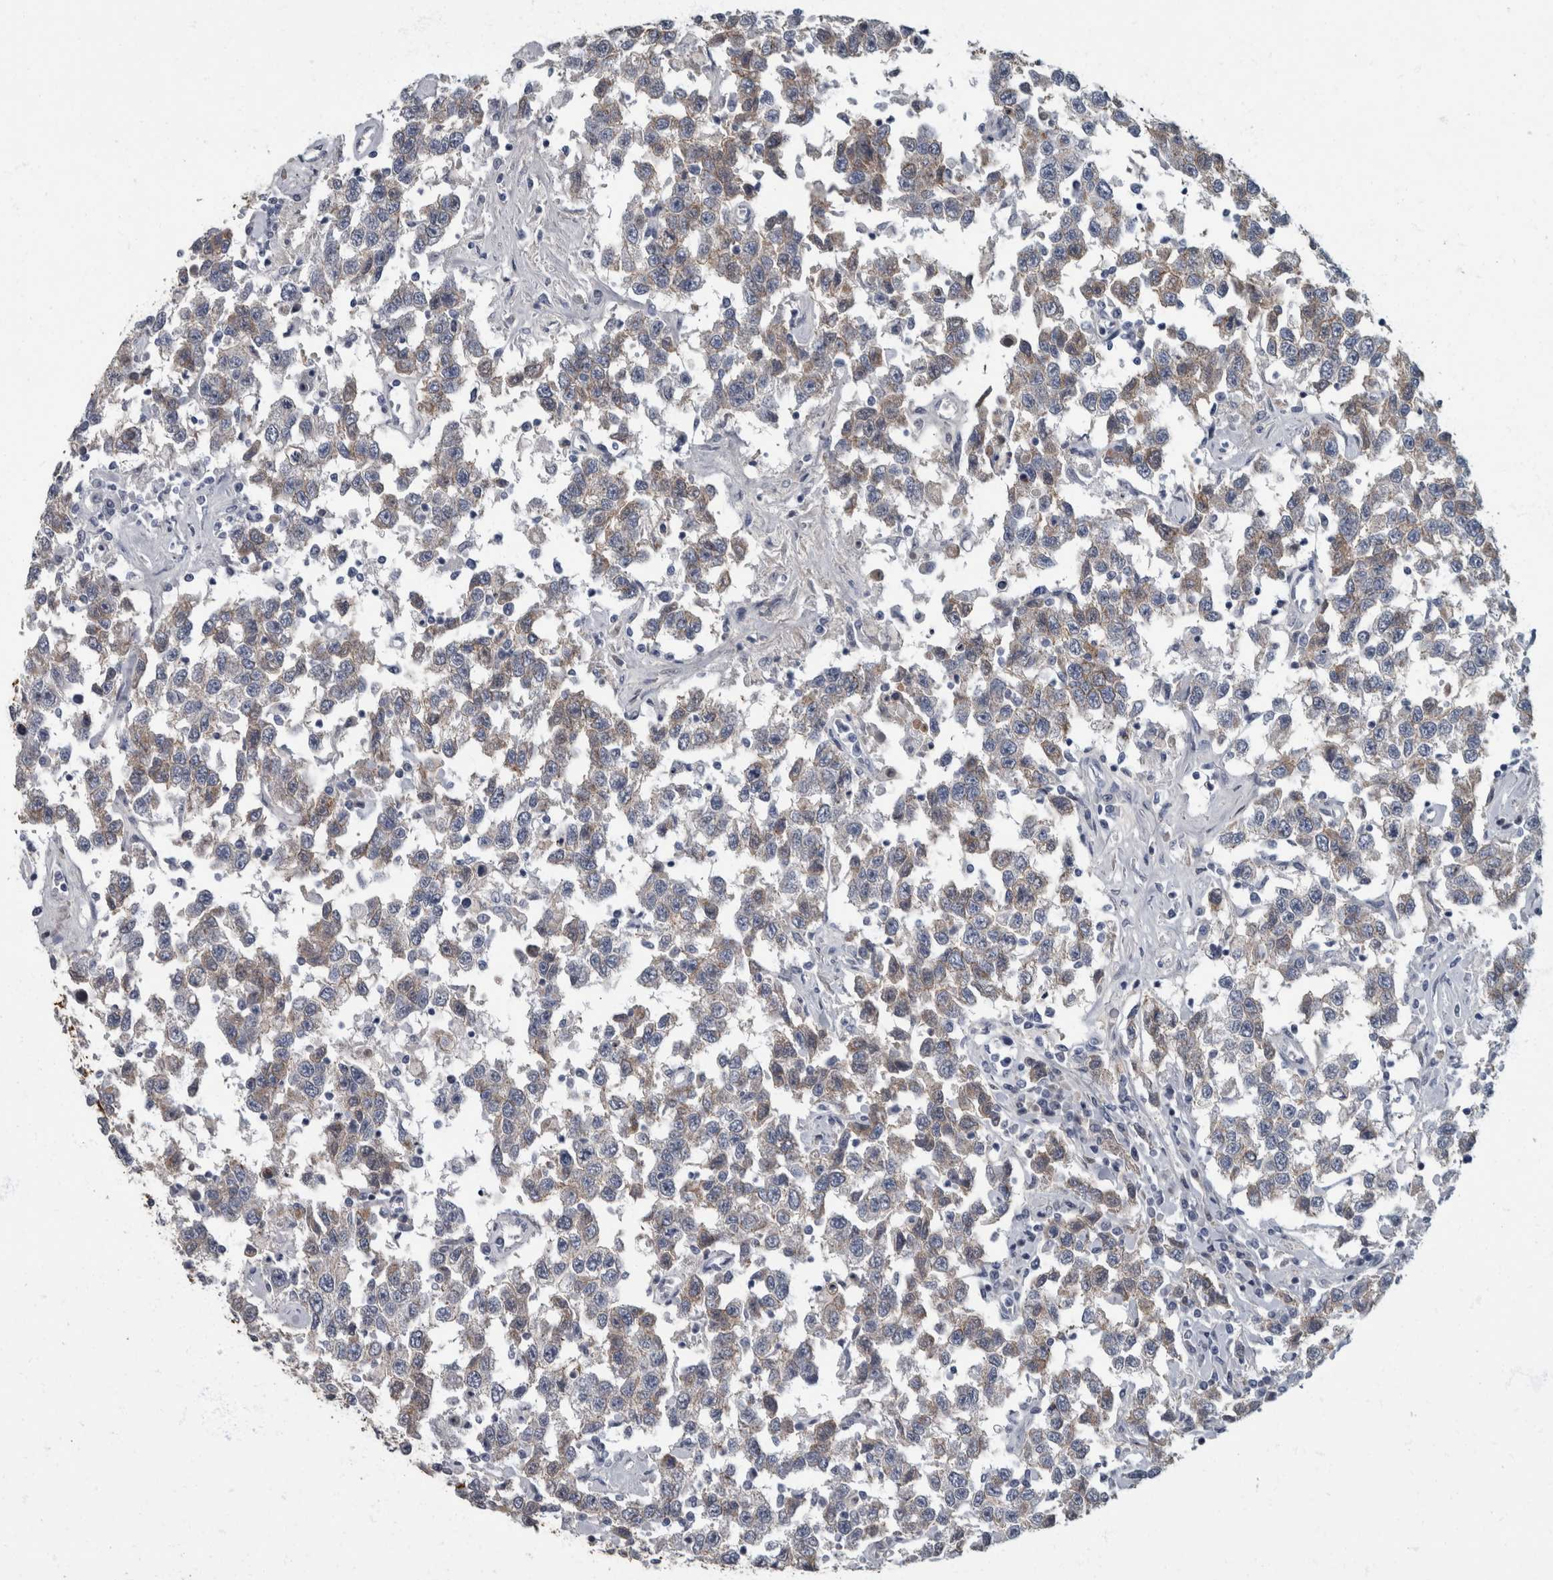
{"staining": {"intensity": "weak", "quantity": "25%-75%", "location": "cytoplasmic/membranous"}, "tissue": "testis cancer", "cell_type": "Tumor cells", "image_type": "cancer", "snomed": [{"axis": "morphology", "description": "Seminoma, NOS"}, {"axis": "topography", "description": "Testis"}], "caption": "About 25%-75% of tumor cells in human seminoma (testis) display weak cytoplasmic/membranous protein positivity as visualized by brown immunohistochemical staining.", "gene": "DSG2", "patient": {"sex": "male", "age": 41}}